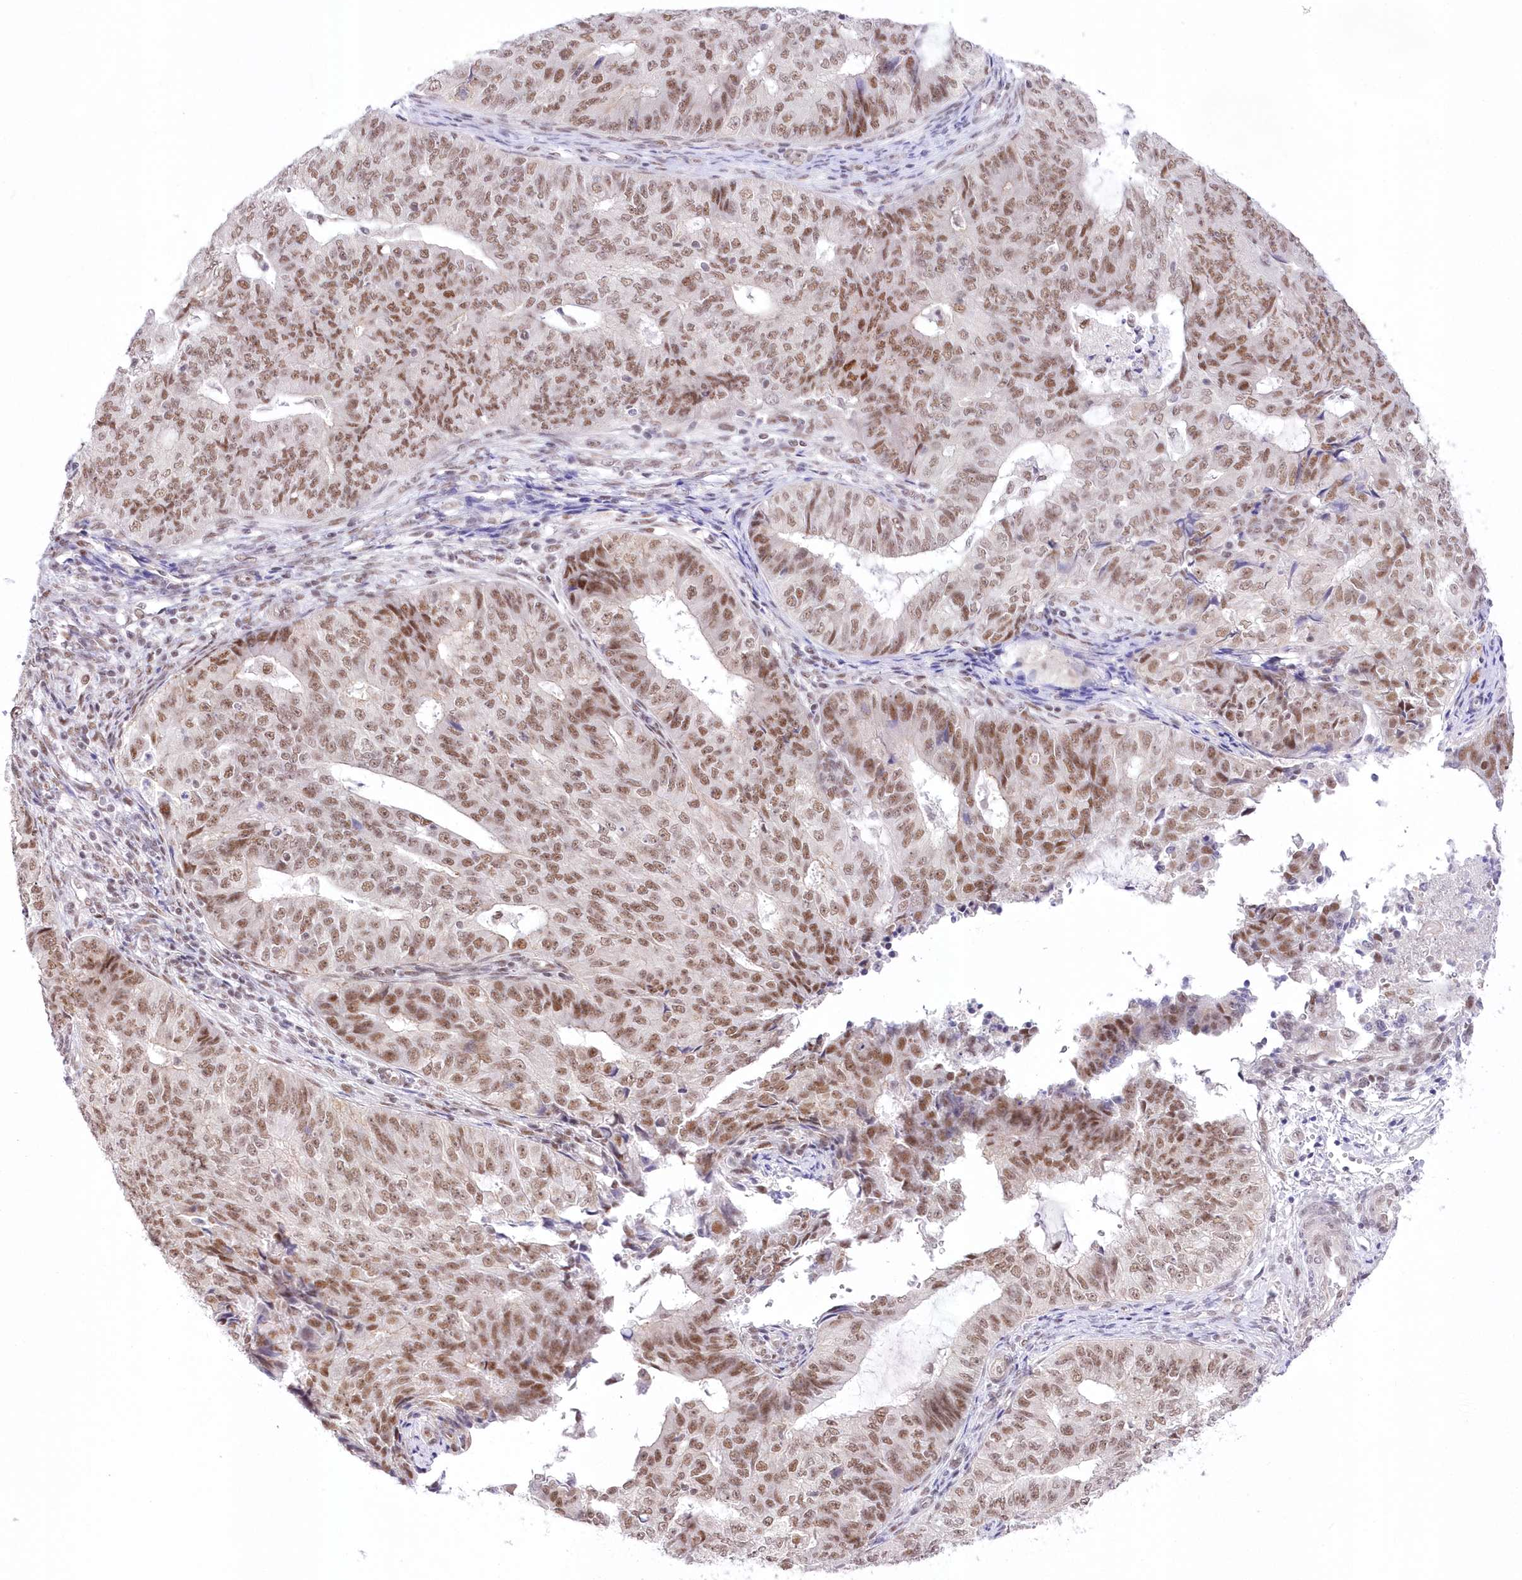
{"staining": {"intensity": "moderate", "quantity": ">75%", "location": "nuclear"}, "tissue": "endometrial cancer", "cell_type": "Tumor cells", "image_type": "cancer", "snomed": [{"axis": "morphology", "description": "Adenocarcinoma, NOS"}, {"axis": "topography", "description": "Endometrium"}], "caption": "Human adenocarcinoma (endometrial) stained for a protein (brown) displays moderate nuclear positive positivity in approximately >75% of tumor cells.", "gene": "NSUN2", "patient": {"sex": "female", "age": 32}}